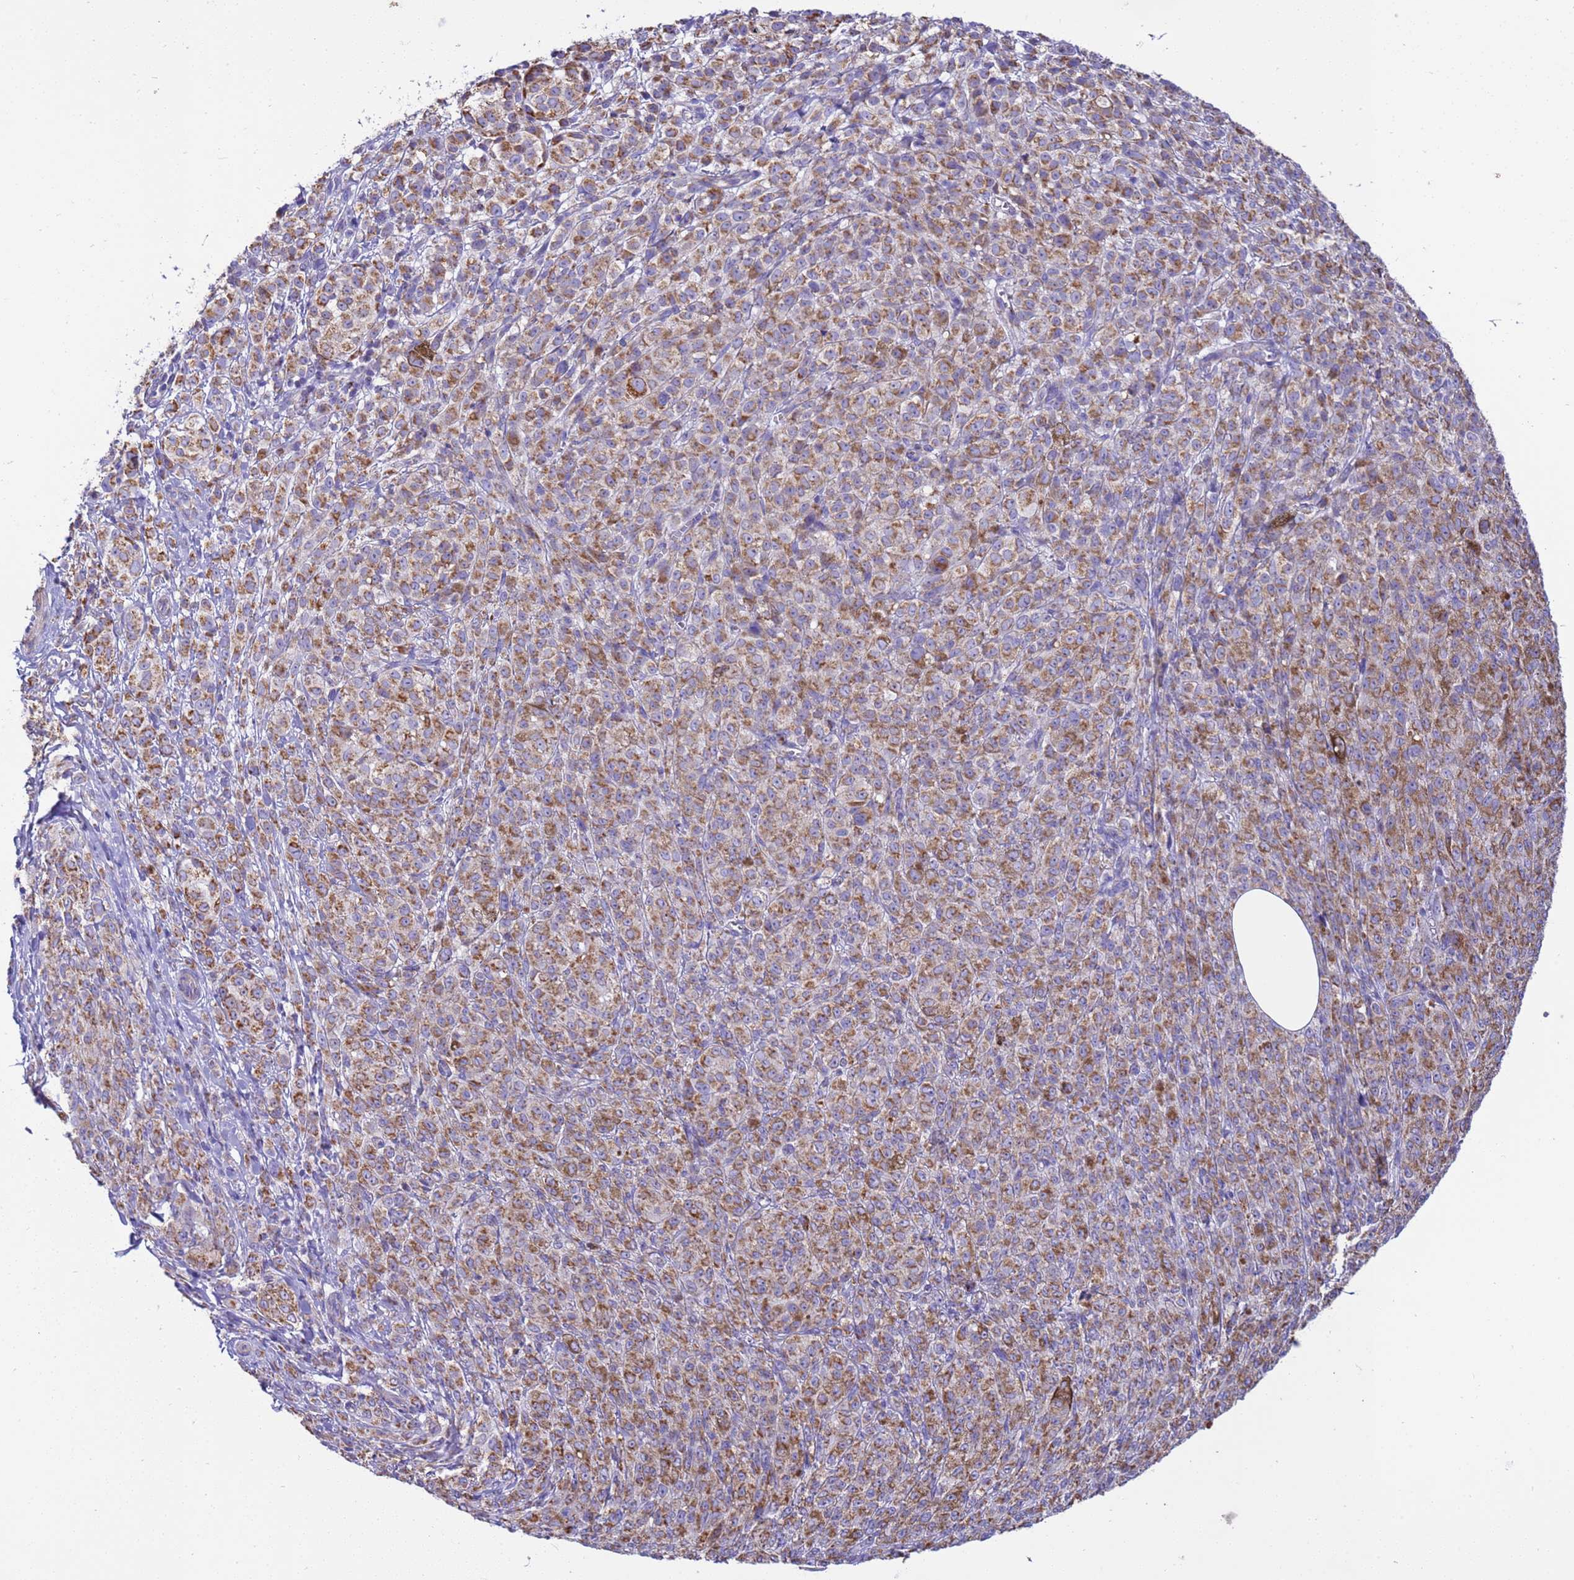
{"staining": {"intensity": "moderate", "quantity": ">75%", "location": "cytoplasmic/membranous"}, "tissue": "melanoma", "cell_type": "Tumor cells", "image_type": "cancer", "snomed": [{"axis": "morphology", "description": "Malignant melanoma, NOS"}, {"axis": "topography", "description": "Skin"}], "caption": "Melanoma was stained to show a protein in brown. There is medium levels of moderate cytoplasmic/membranous expression in about >75% of tumor cells.", "gene": "RNF165", "patient": {"sex": "female", "age": 52}}